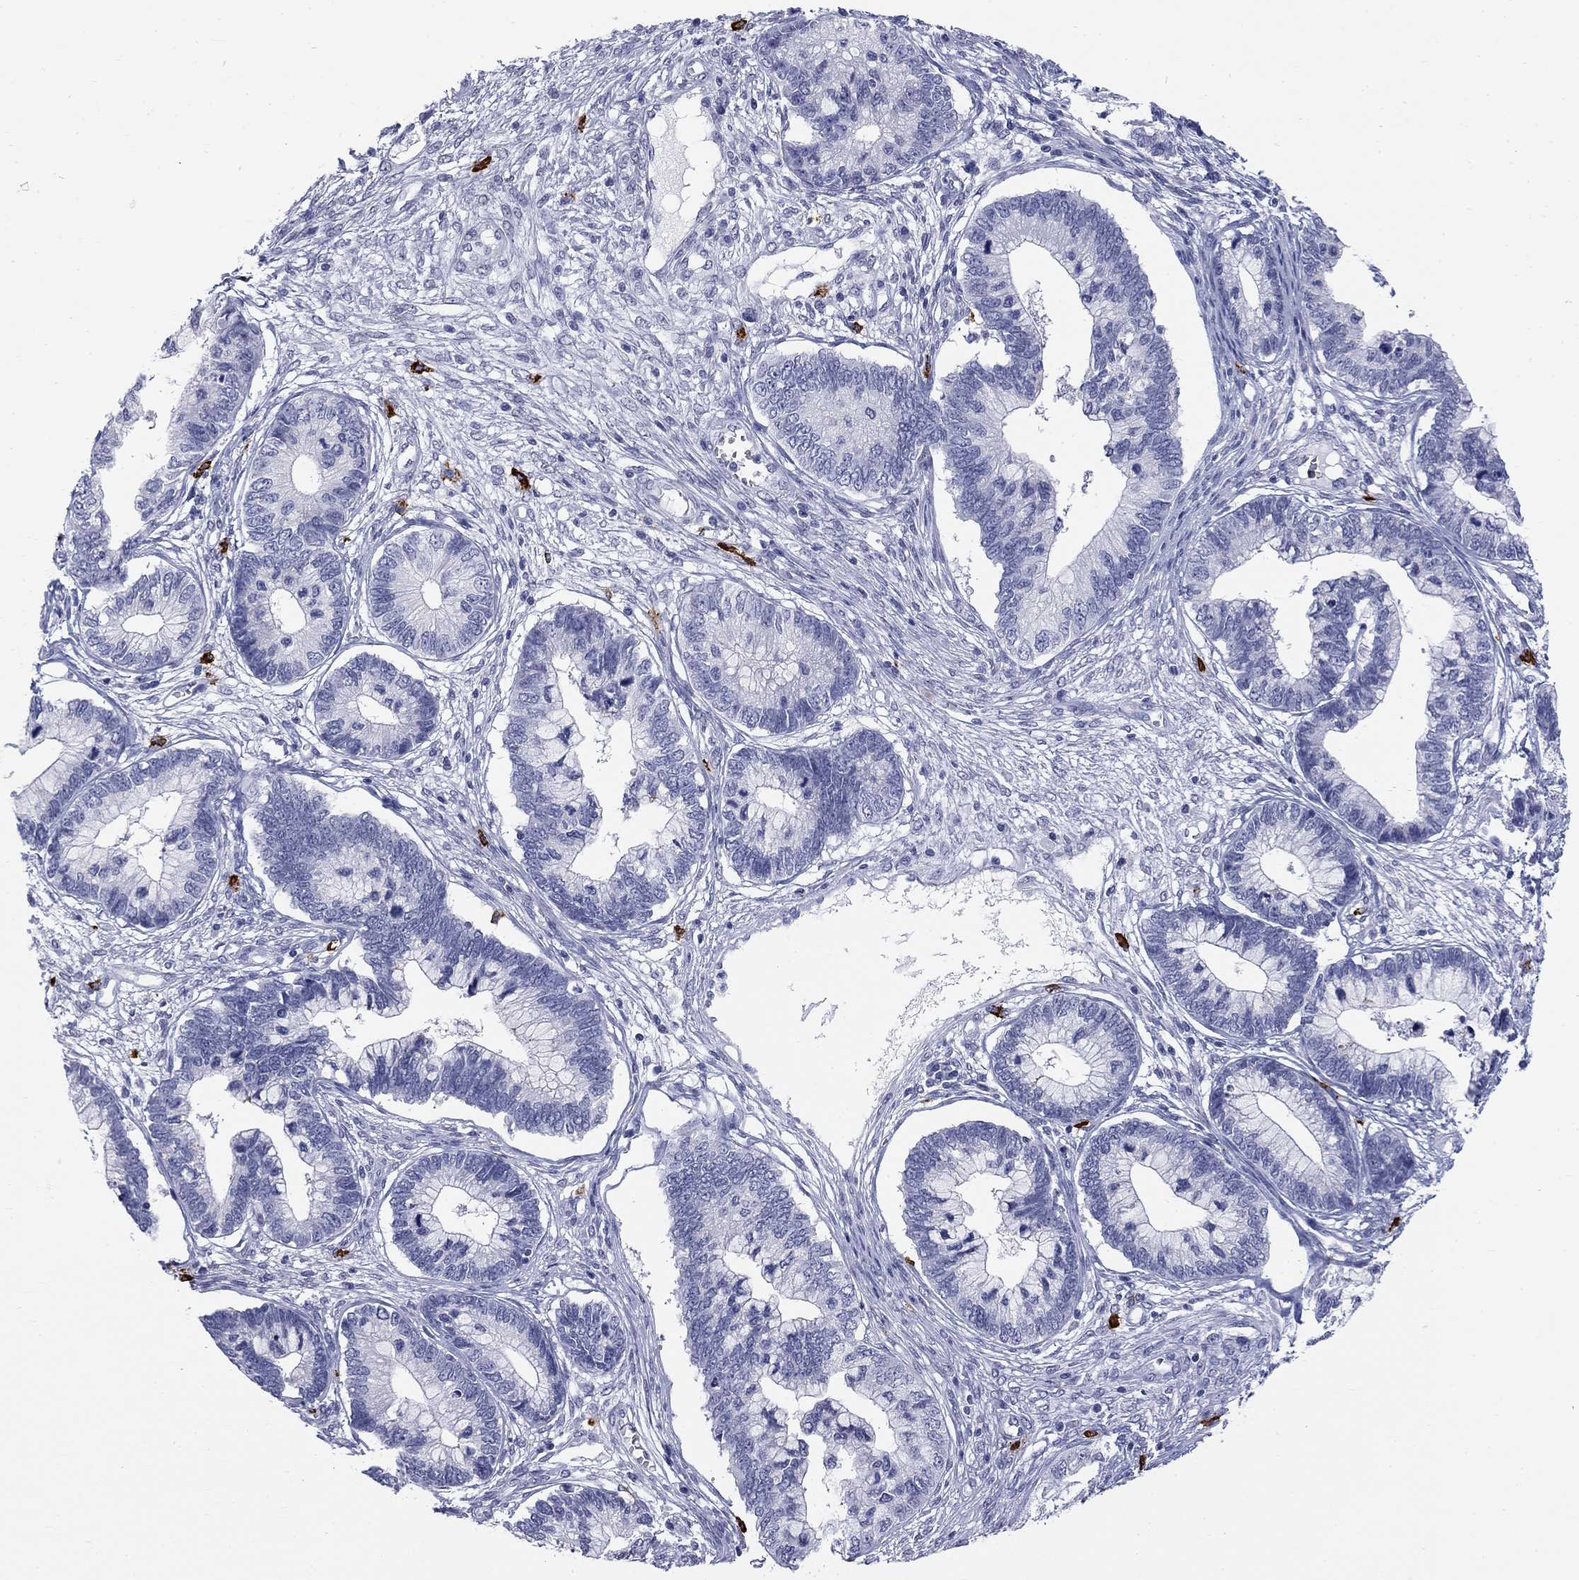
{"staining": {"intensity": "negative", "quantity": "none", "location": "none"}, "tissue": "cervical cancer", "cell_type": "Tumor cells", "image_type": "cancer", "snomed": [{"axis": "morphology", "description": "Adenocarcinoma, NOS"}, {"axis": "topography", "description": "Cervix"}], "caption": "The micrograph demonstrates no staining of tumor cells in cervical adenocarcinoma. Brightfield microscopy of immunohistochemistry (IHC) stained with DAB (brown) and hematoxylin (blue), captured at high magnification.", "gene": "ECEL1", "patient": {"sex": "female", "age": 44}}